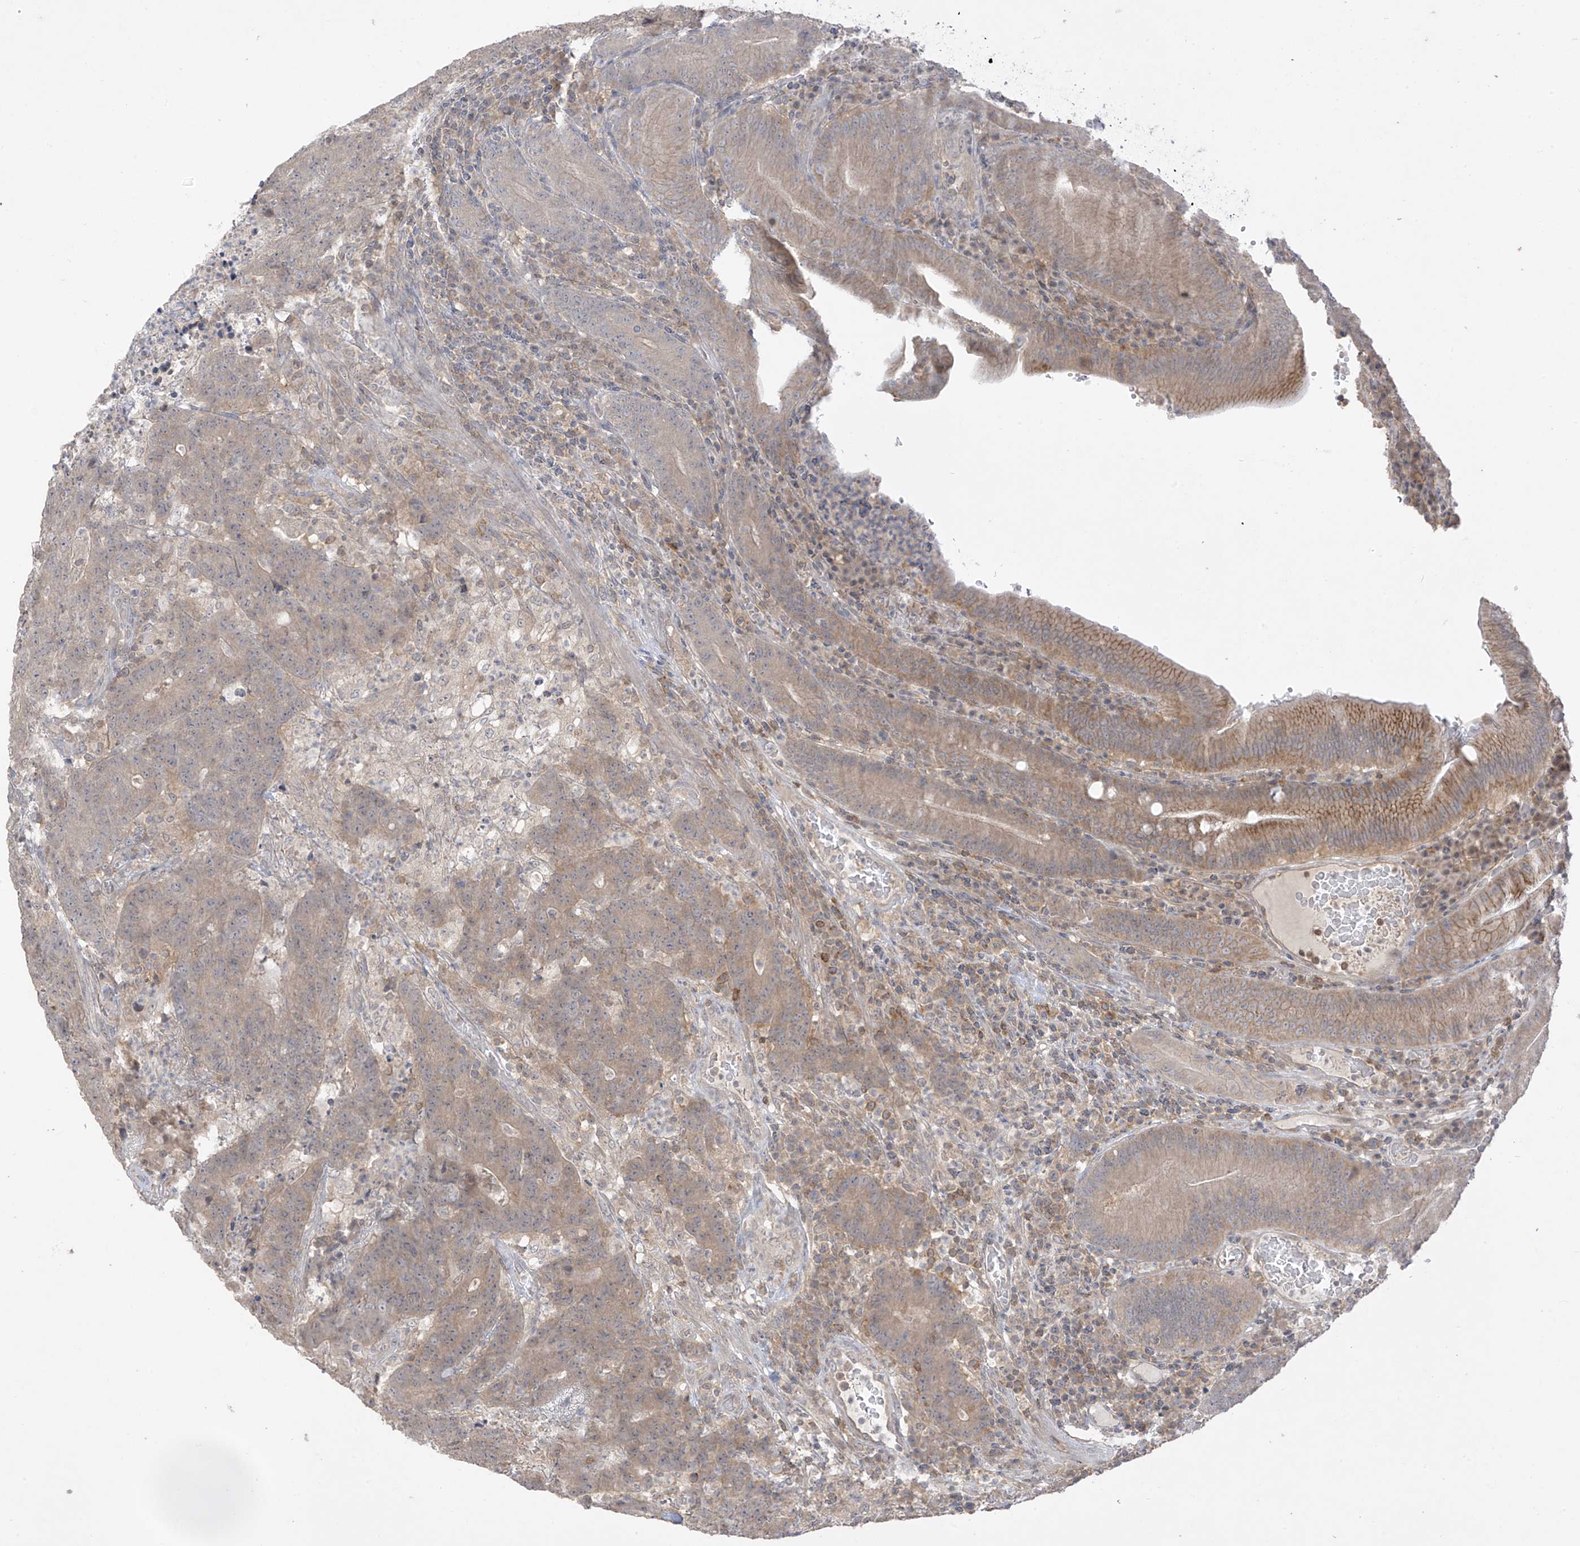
{"staining": {"intensity": "moderate", "quantity": ">75%", "location": "cytoplasmic/membranous"}, "tissue": "colorectal cancer", "cell_type": "Tumor cells", "image_type": "cancer", "snomed": [{"axis": "morphology", "description": "Normal tissue, NOS"}, {"axis": "morphology", "description": "Adenocarcinoma, NOS"}, {"axis": "topography", "description": "Colon"}], "caption": "Protein expression analysis of human colorectal cancer (adenocarcinoma) reveals moderate cytoplasmic/membranous positivity in approximately >75% of tumor cells.", "gene": "ANGEL2", "patient": {"sex": "female", "age": 75}}